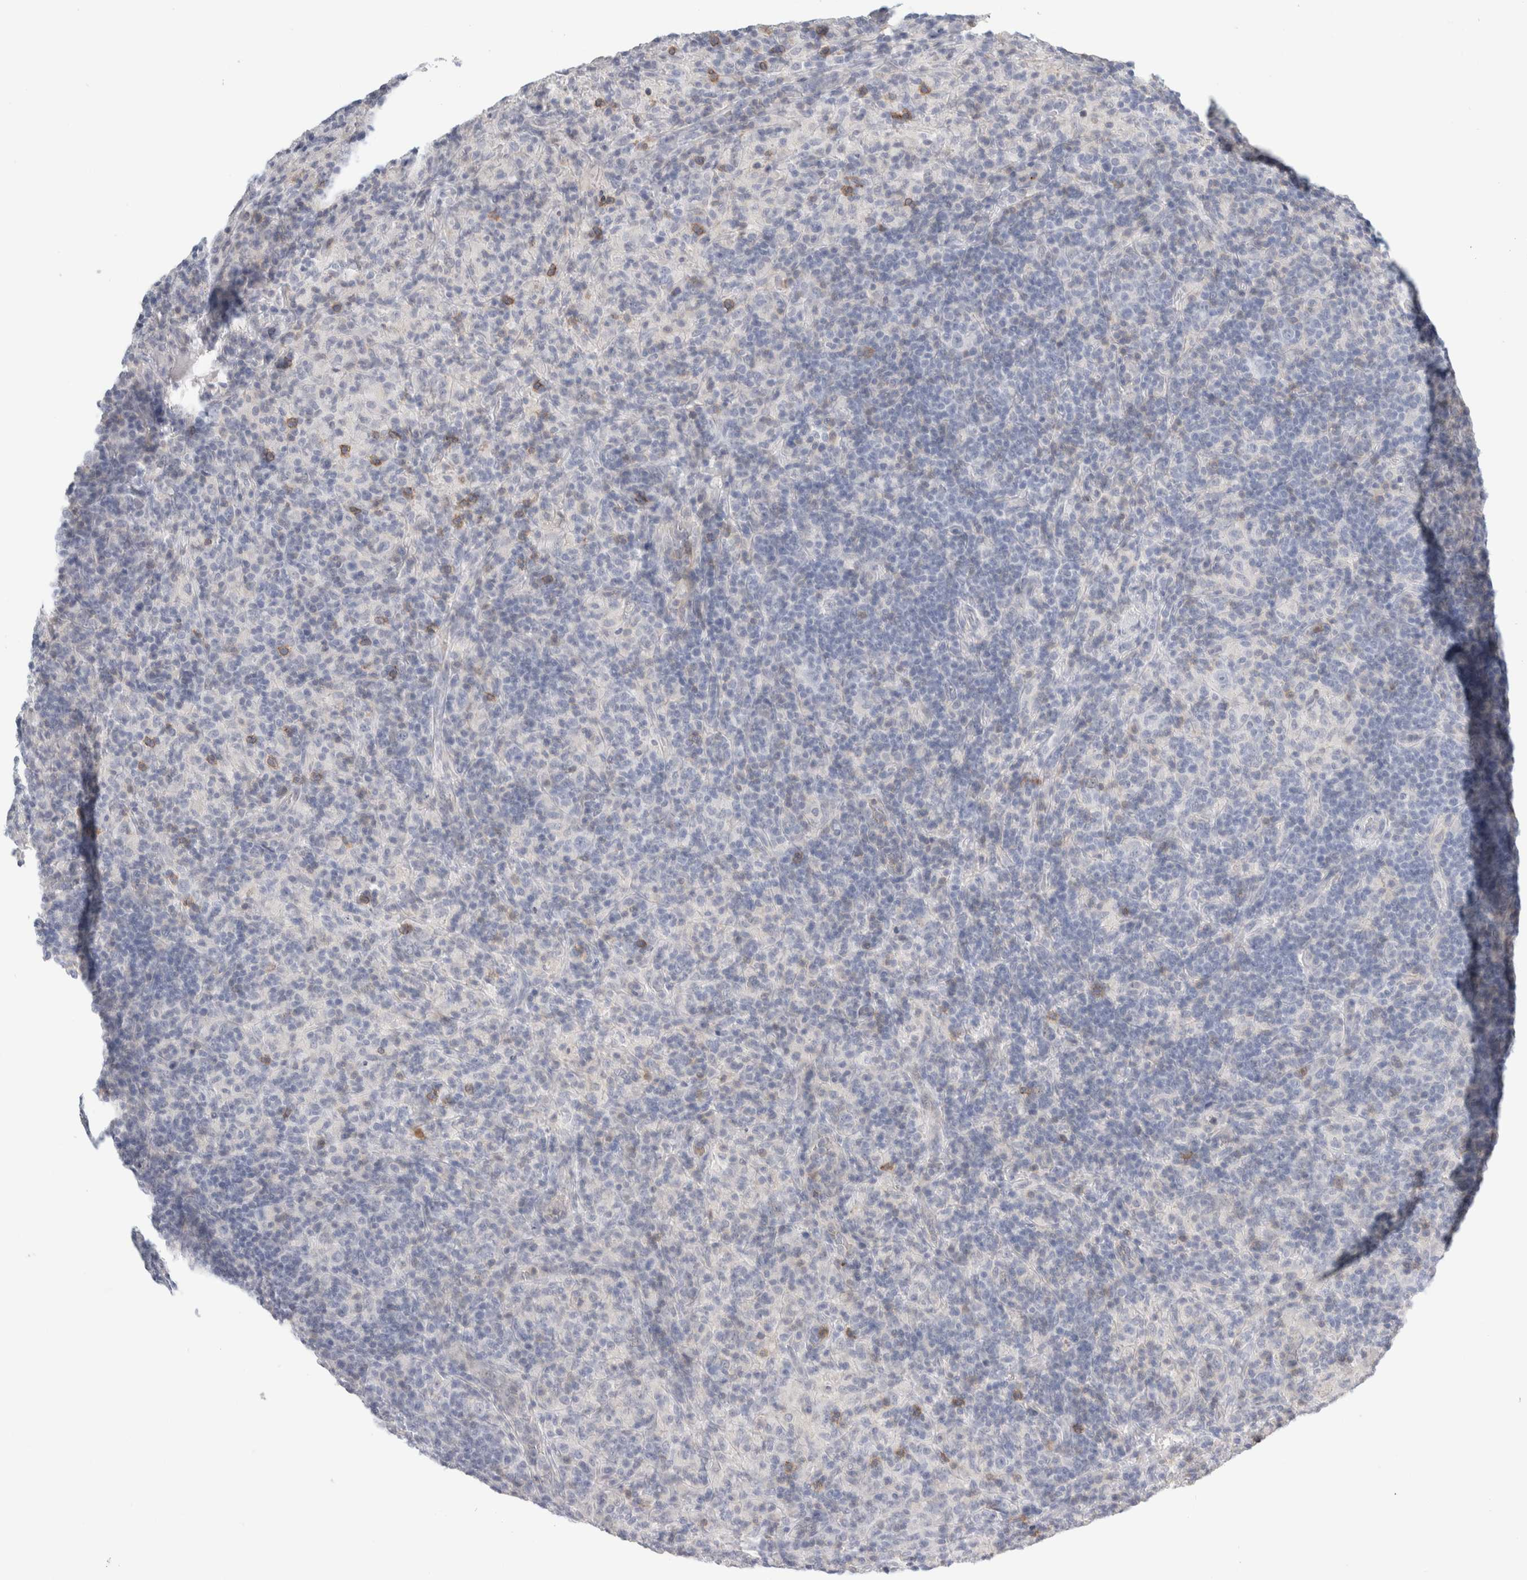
{"staining": {"intensity": "negative", "quantity": "none", "location": "none"}, "tissue": "lymphoma", "cell_type": "Tumor cells", "image_type": "cancer", "snomed": [{"axis": "morphology", "description": "Hodgkin's disease, NOS"}, {"axis": "topography", "description": "Lymph node"}], "caption": "This is an immunohistochemistry (IHC) histopathology image of Hodgkin's disease. There is no expression in tumor cells.", "gene": "P2RY2", "patient": {"sex": "male", "age": 70}}